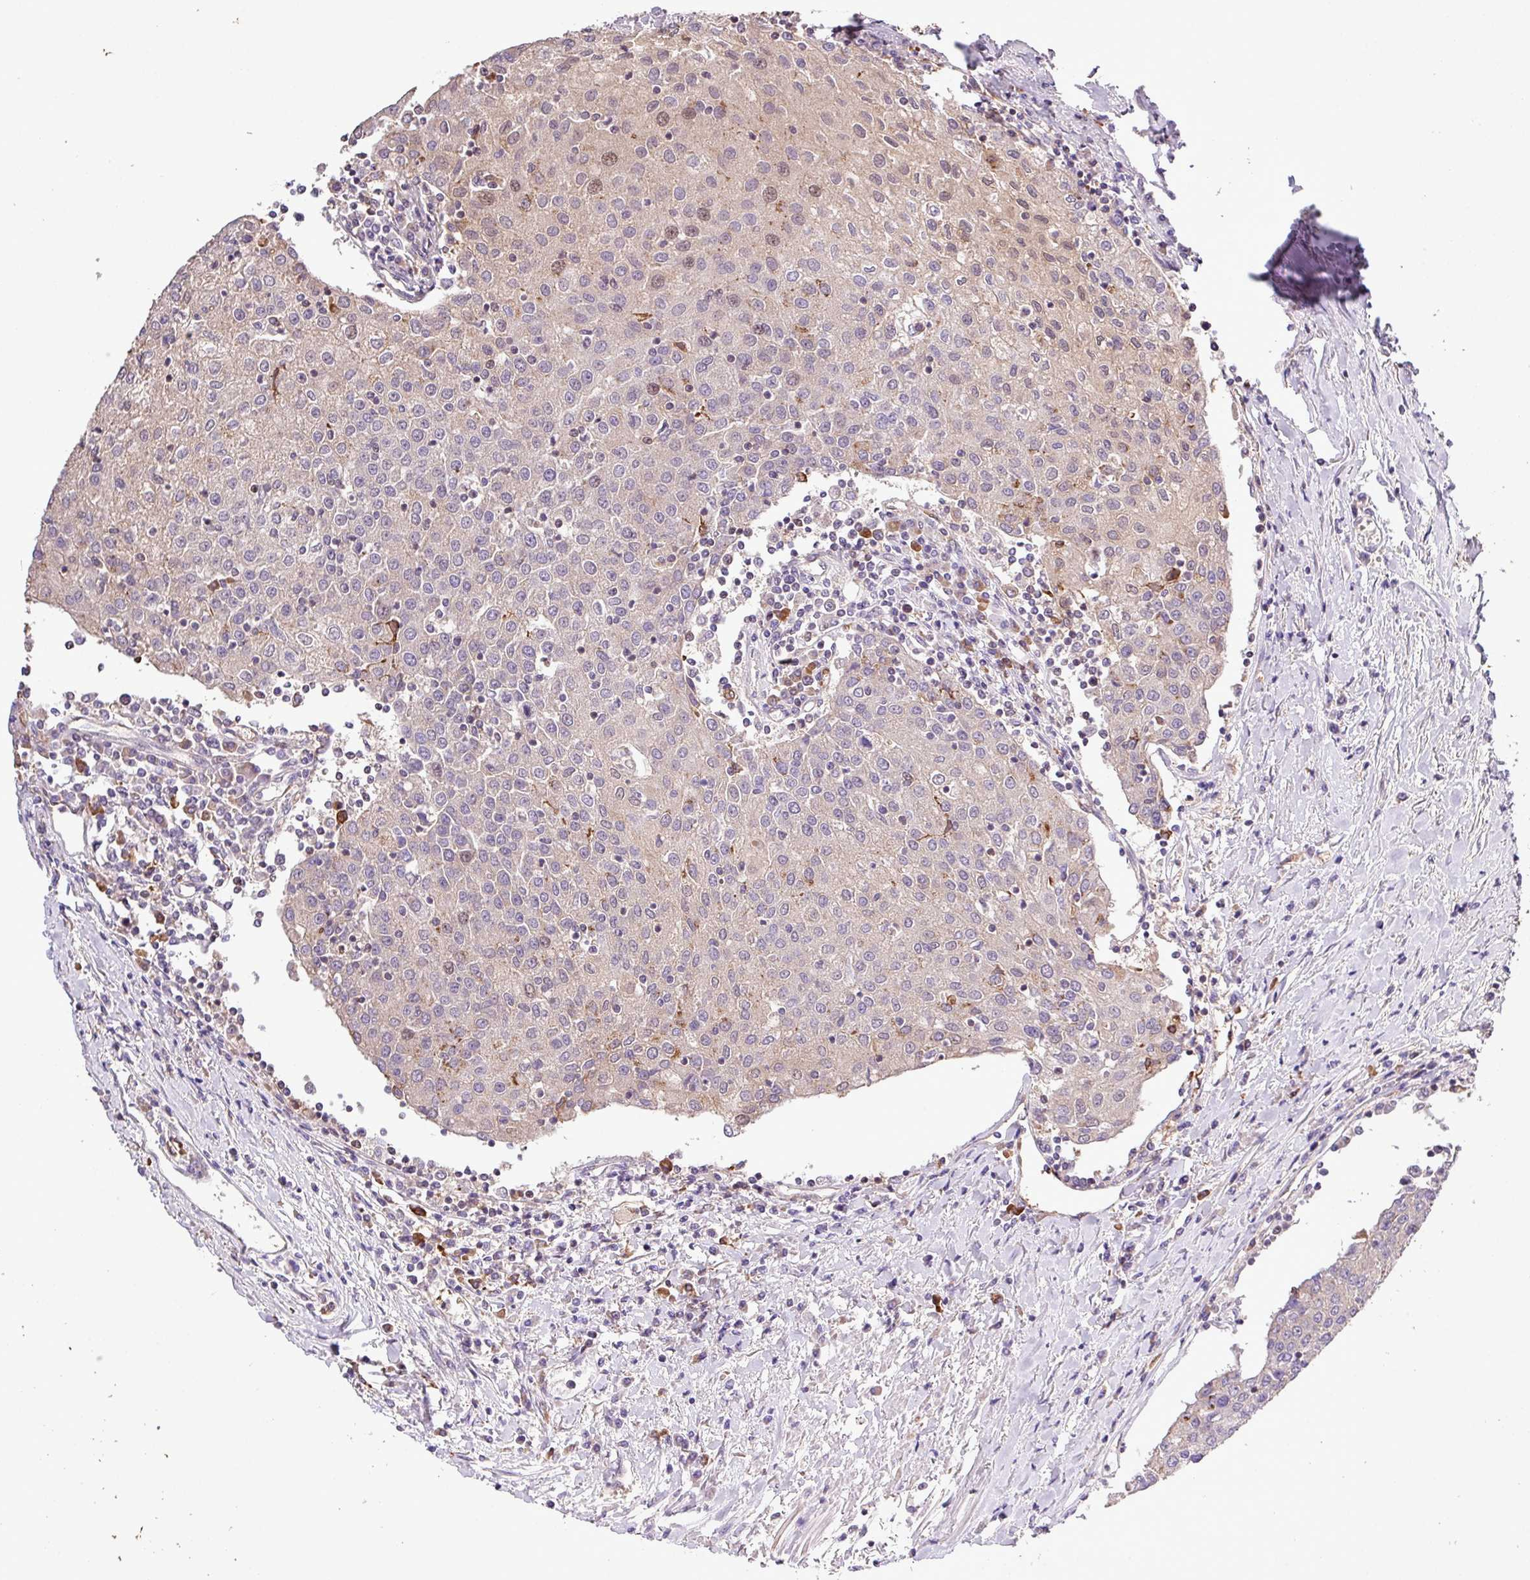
{"staining": {"intensity": "moderate", "quantity": "<25%", "location": "nuclear"}, "tissue": "urothelial cancer", "cell_type": "Tumor cells", "image_type": "cancer", "snomed": [{"axis": "morphology", "description": "Urothelial carcinoma, High grade"}, {"axis": "topography", "description": "Urinary bladder"}], "caption": "Human urothelial cancer stained for a protein (brown) shows moderate nuclear positive positivity in approximately <25% of tumor cells.", "gene": "CARHSP1", "patient": {"sex": "female", "age": 85}}